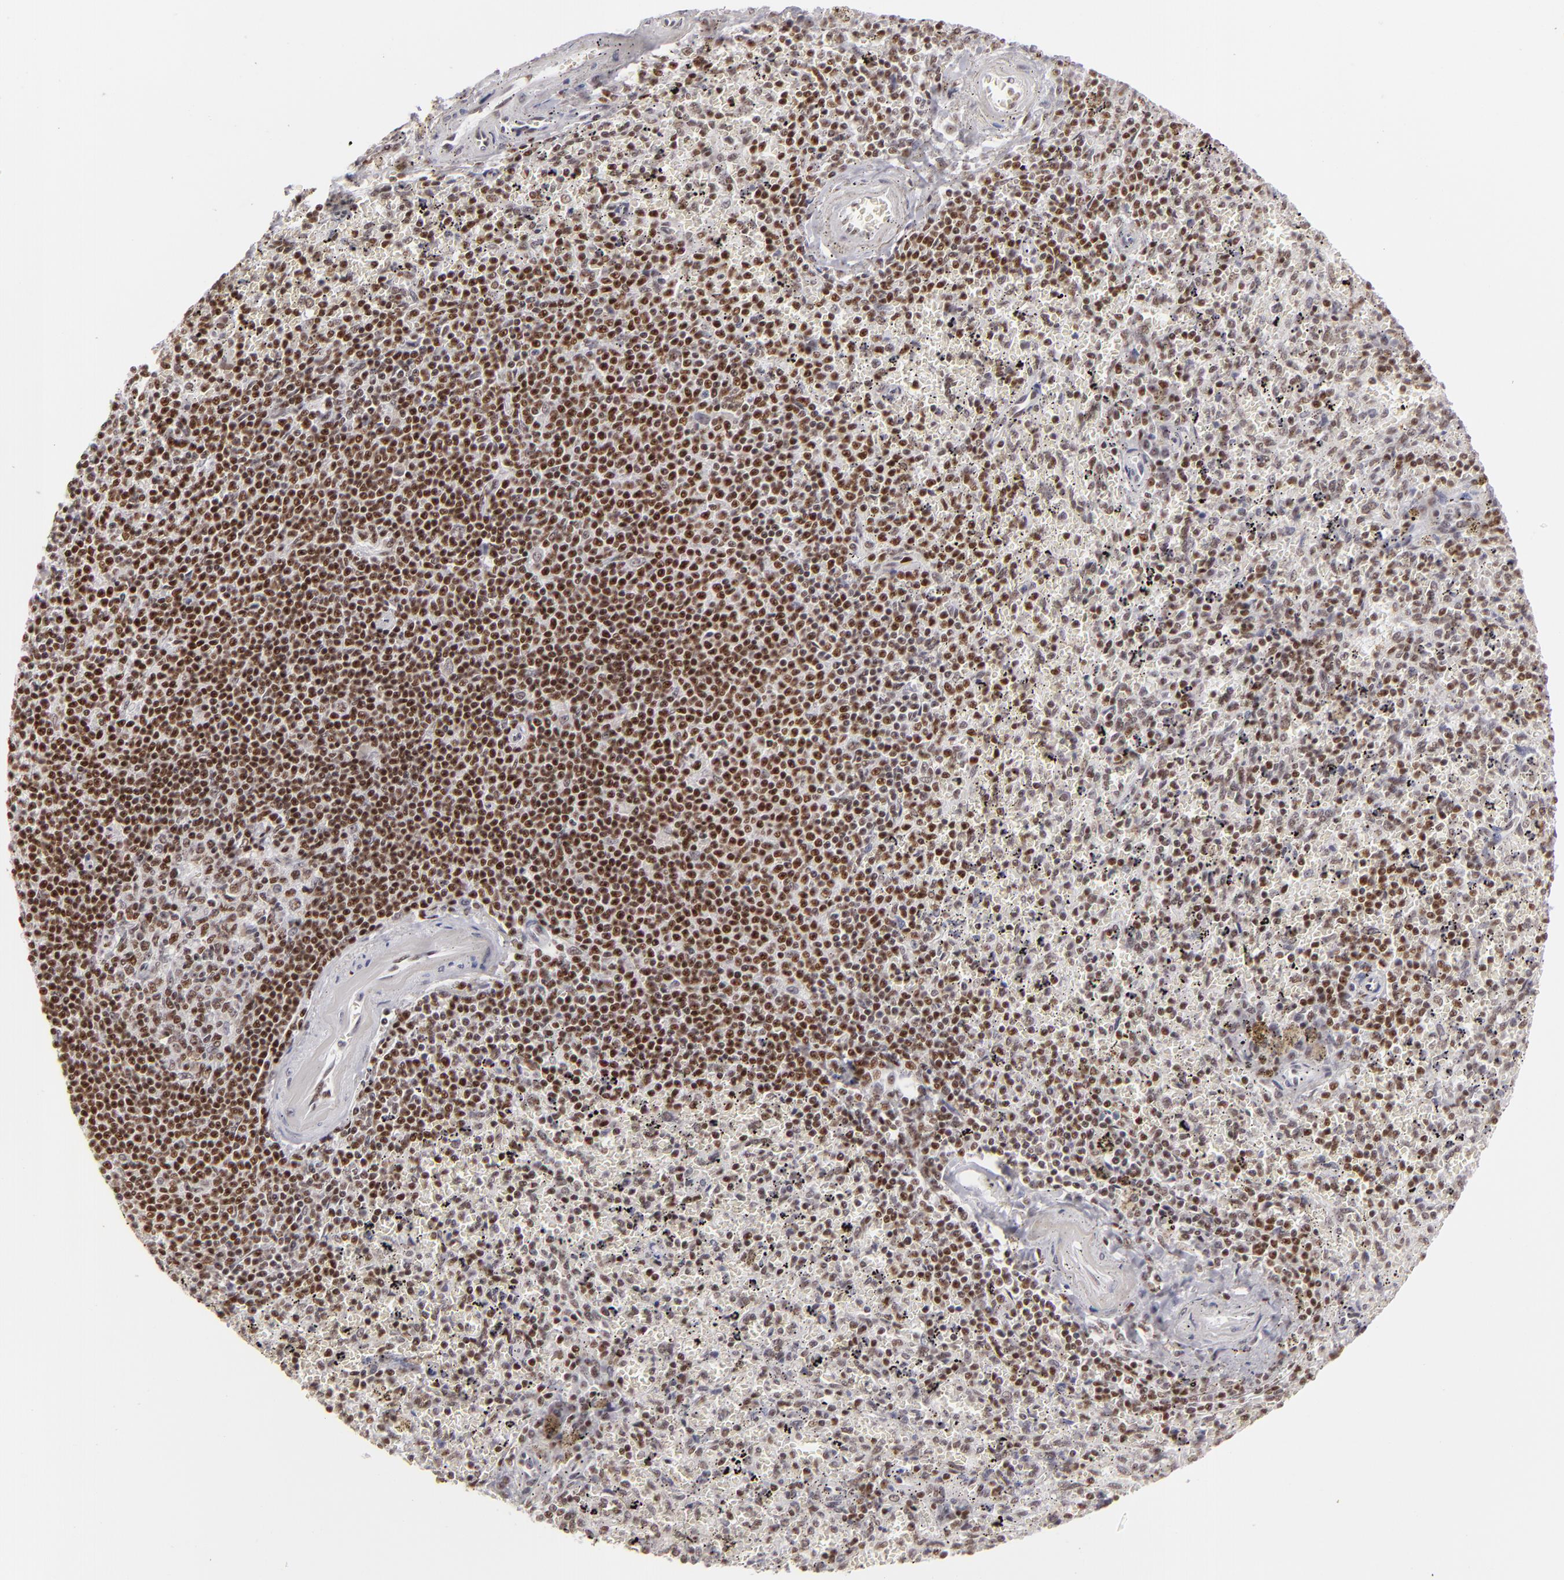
{"staining": {"intensity": "moderate", "quantity": "25%-75%", "location": "nuclear"}, "tissue": "spleen", "cell_type": "Cells in red pulp", "image_type": "normal", "snomed": [{"axis": "morphology", "description": "Normal tissue, NOS"}, {"axis": "topography", "description": "Spleen"}], "caption": "An image of spleen stained for a protein shows moderate nuclear brown staining in cells in red pulp. The protein of interest is stained brown, and the nuclei are stained in blue (DAB (3,3'-diaminobenzidine) IHC with brightfield microscopy, high magnification).", "gene": "DAXX", "patient": {"sex": "female", "age": 43}}